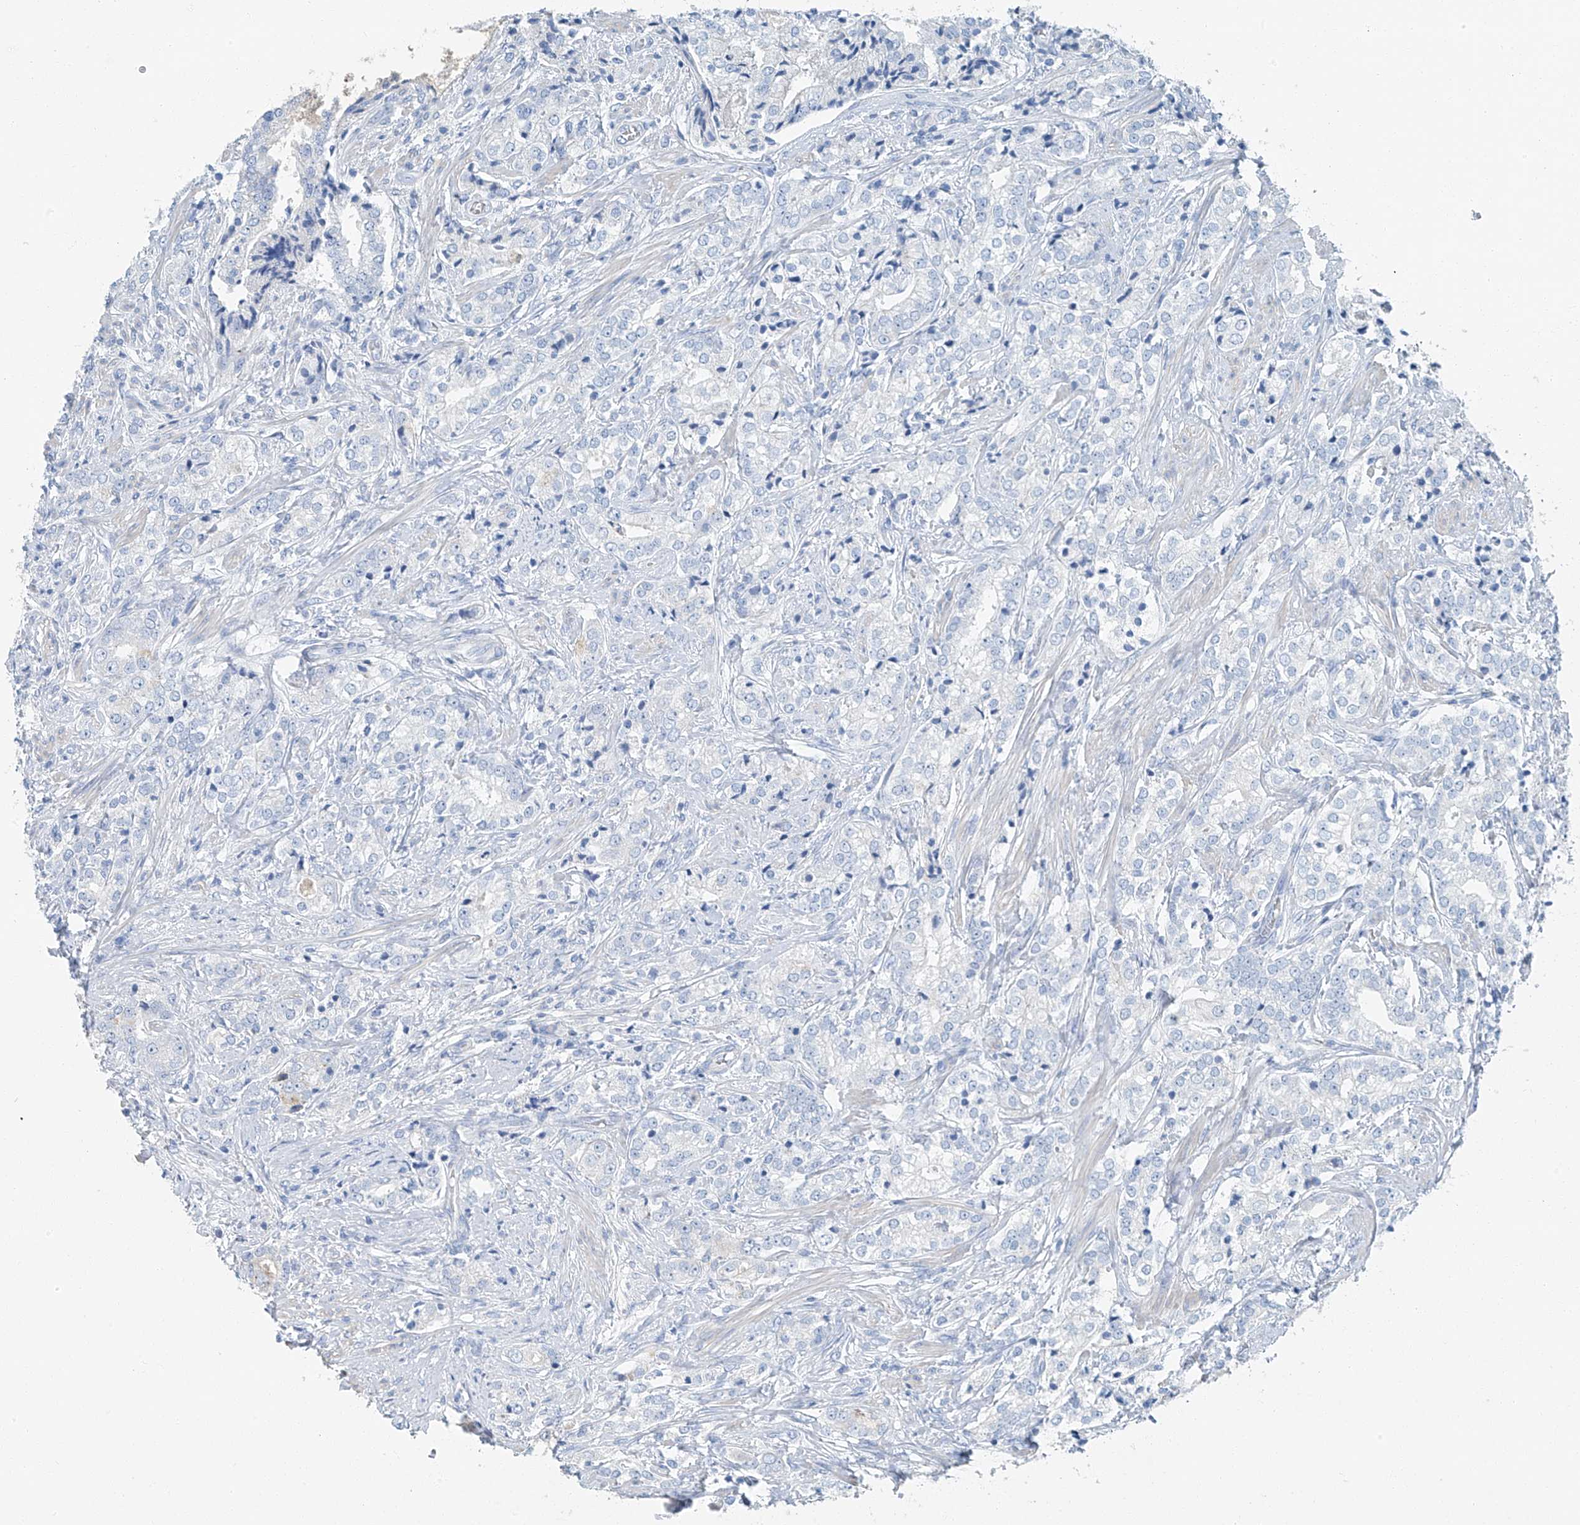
{"staining": {"intensity": "negative", "quantity": "none", "location": "none"}, "tissue": "prostate cancer", "cell_type": "Tumor cells", "image_type": "cancer", "snomed": [{"axis": "morphology", "description": "Adenocarcinoma, High grade"}, {"axis": "topography", "description": "Prostate"}], "caption": "High power microscopy image of an IHC photomicrograph of high-grade adenocarcinoma (prostate), revealing no significant positivity in tumor cells.", "gene": "C1orf87", "patient": {"sex": "male", "age": 69}}